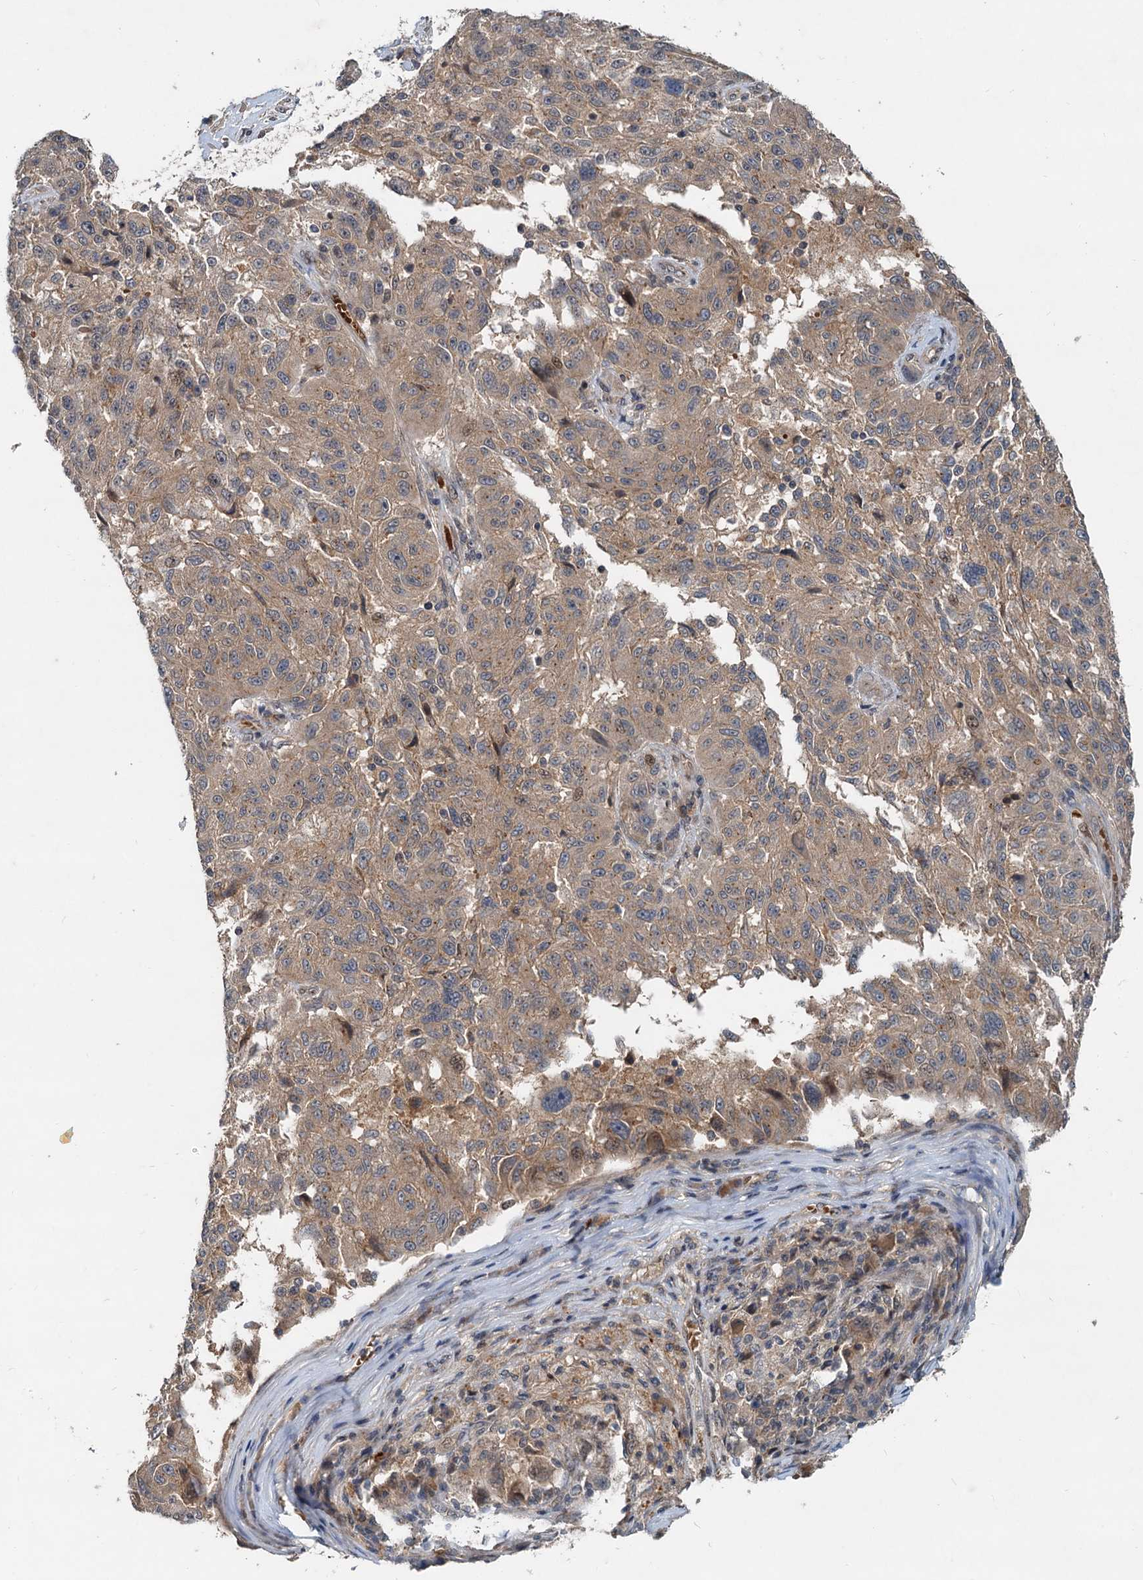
{"staining": {"intensity": "weak", "quantity": ">75%", "location": "cytoplasmic/membranous"}, "tissue": "melanoma", "cell_type": "Tumor cells", "image_type": "cancer", "snomed": [{"axis": "morphology", "description": "Malignant melanoma, NOS"}, {"axis": "topography", "description": "Skin"}], "caption": "Malignant melanoma tissue demonstrates weak cytoplasmic/membranous positivity in about >75% of tumor cells, visualized by immunohistochemistry.", "gene": "CEP68", "patient": {"sex": "male", "age": 53}}